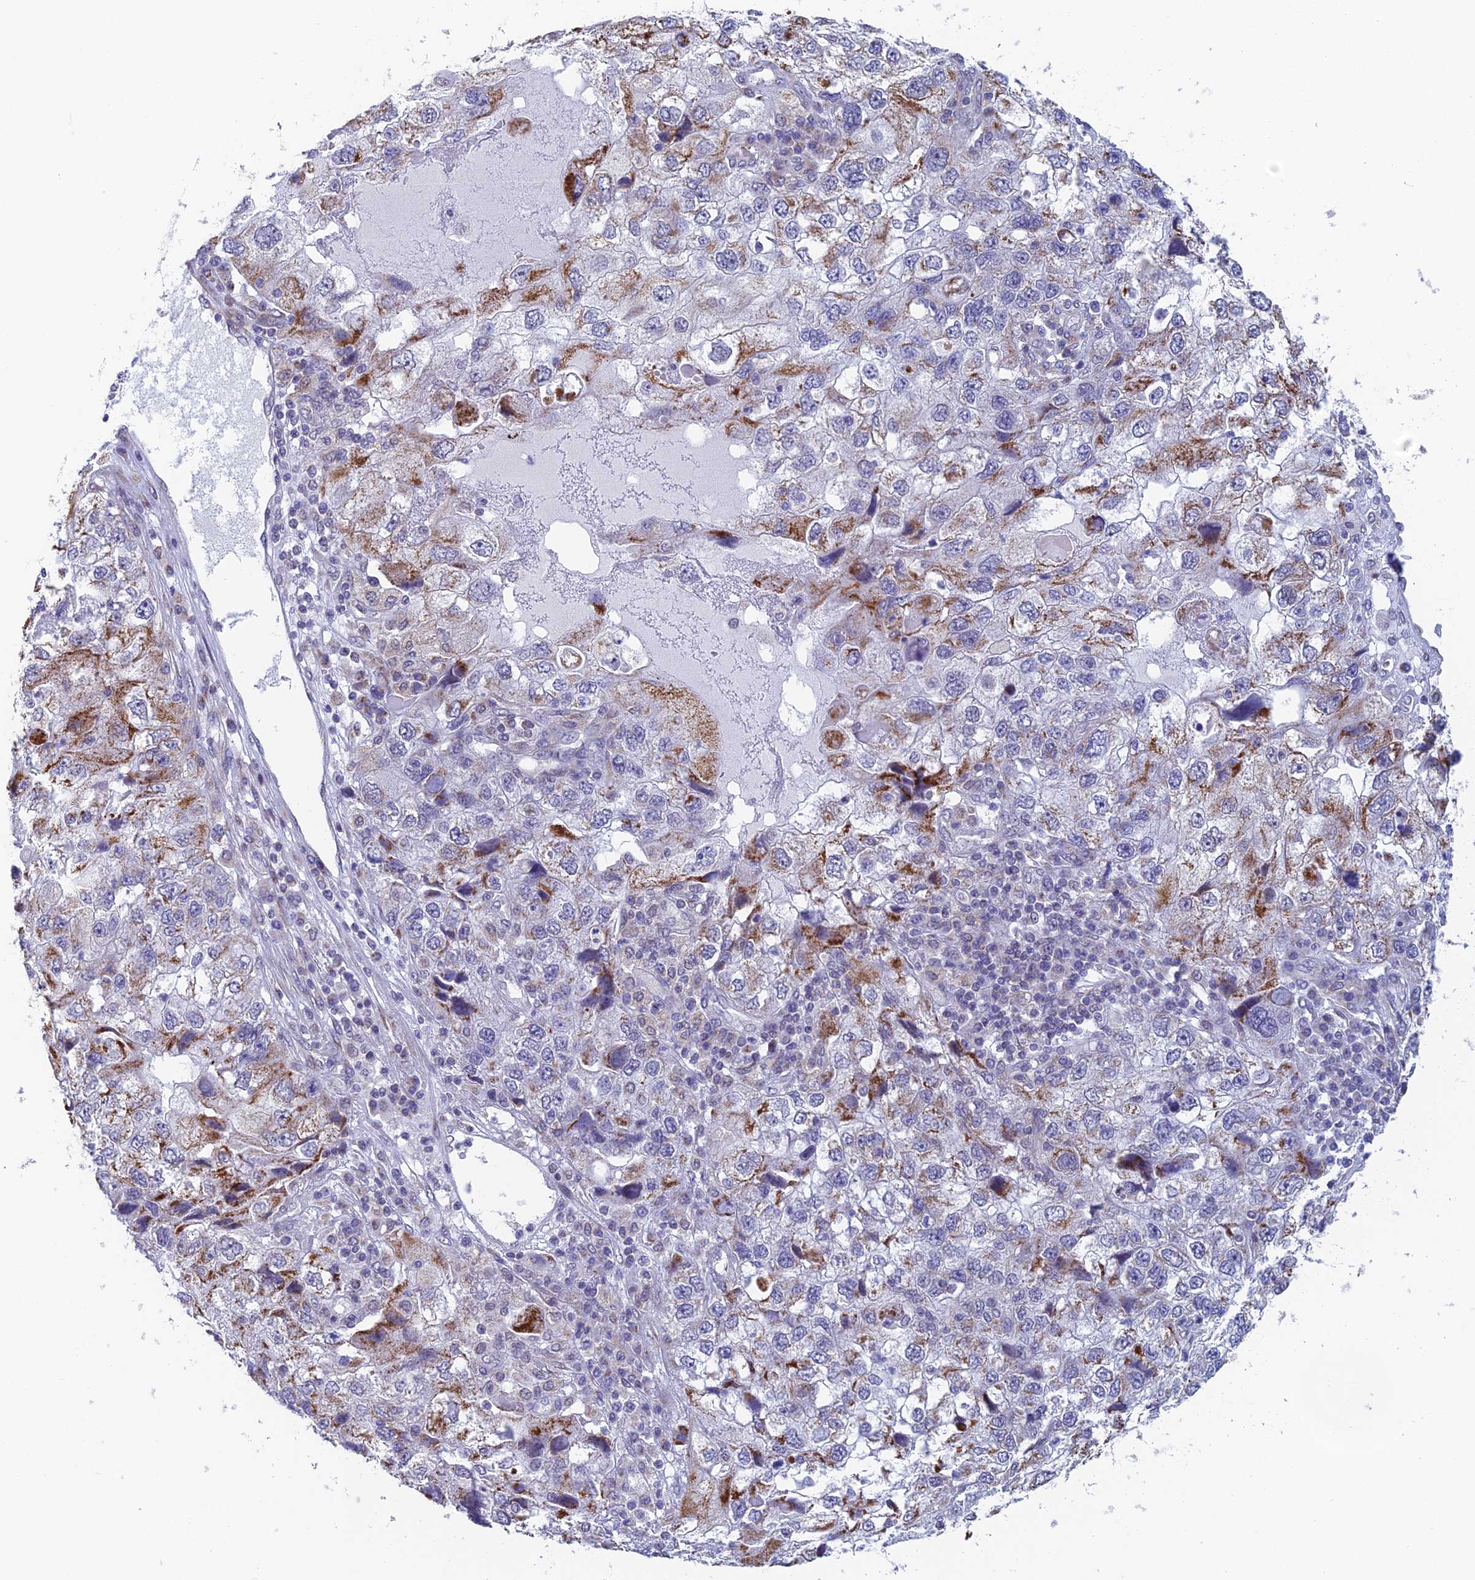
{"staining": {"intensity": "moderate", "quantity": "25%-75%", "location": "cytoplasmic/membranous"}, "tissue": "endometrial cancer", "cell_type": "Tumor cells", "image_type": "cancer", "snomed": [{"axis": "morphology", "description": "Adenocarcinoma, NOS"}, {"axis": "topography", "description": "Endometrium"}], "caption": "The micrograph displays immunohistochemical staining of endometrial cancer (adenocarcinoma). There is moderate cytoplasmic/membranous expression is present in approximately 25%-75% of tumor cells. (DAB = brown stain, brightfield microscopy at high magnification).", "gene": "REXO5", "patient": {"sex": "female", "age": 49}}